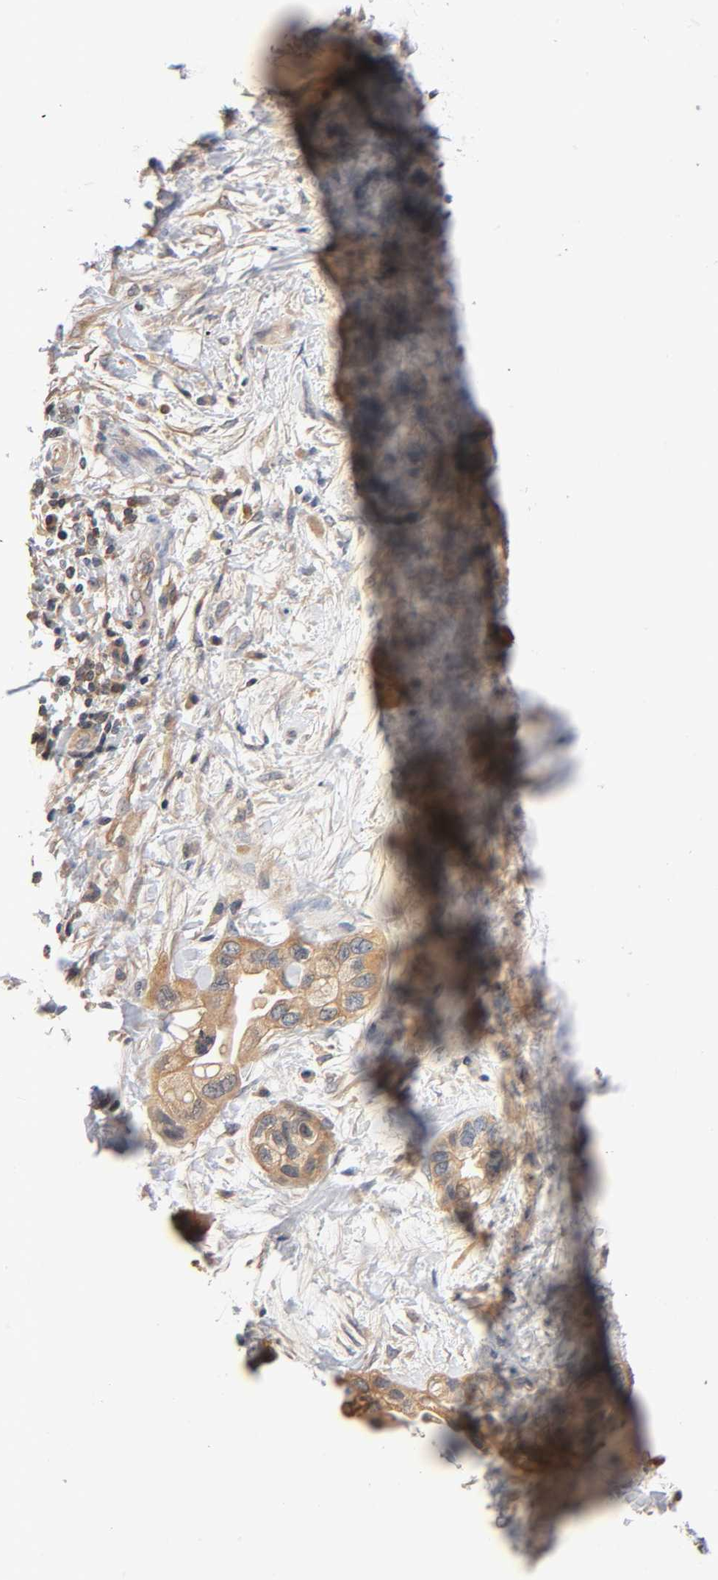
{"staining": {"intensity": "moderate", "quantity": ">75%", "location": "cytoplasmic/membranous"}, "tissue": "pancreatic cancer", "cell_type": "Tumor cells", "image_type": "cancer", "snomed": [{"axis": "morphology", "description": "Adenocarcinoma, NOS"}, {"axis": "topography", "description": "Pancreas"}], "caption": "Immunohistochemical staining of human adenocarcinoma (pancreatic) displays medium levels of moderate cytoplasmic/membranous expression in approximately >75% of tumor cells. (DAB IHC, brown staining for protein, blue staining for nuclei).", "gene": "ALDOA", "patient": {"sex": "female", "age": 77}}